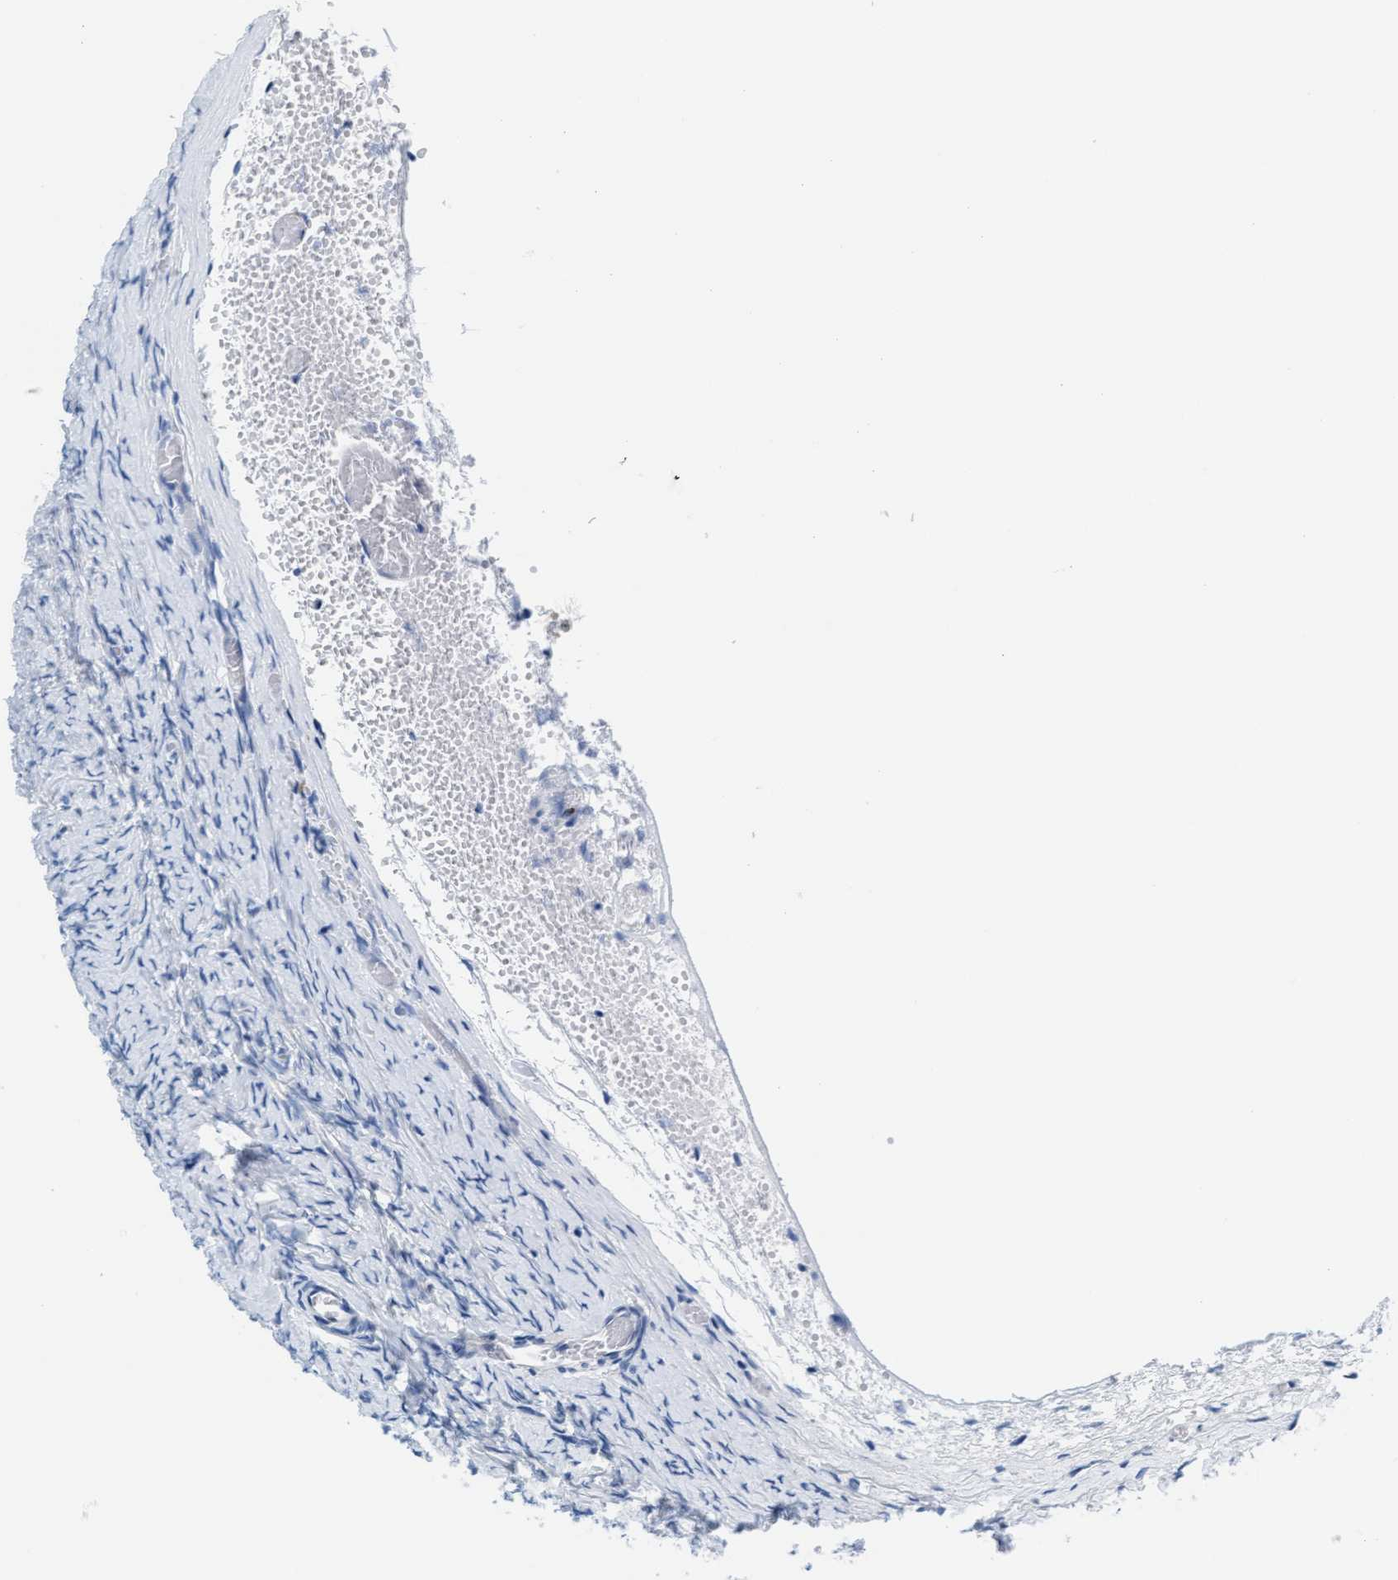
{"staining": {"intensity": "negative", "quantity": "none", "location": "none"}, "tissue": "ovary", "cell_type": "Follicle cells", "image_type": "normal", "snomed": [{"axis": "morphology", "description": "Normal tissue, NOS"}, {"axis": "topography", "description": "Ovary"}], "caption": "Immunohistochemistry of normal human ovary exhibits no staining in follicle cells.", "gene": "MMP8", "patient": {"sex": "female", "age": 27}}